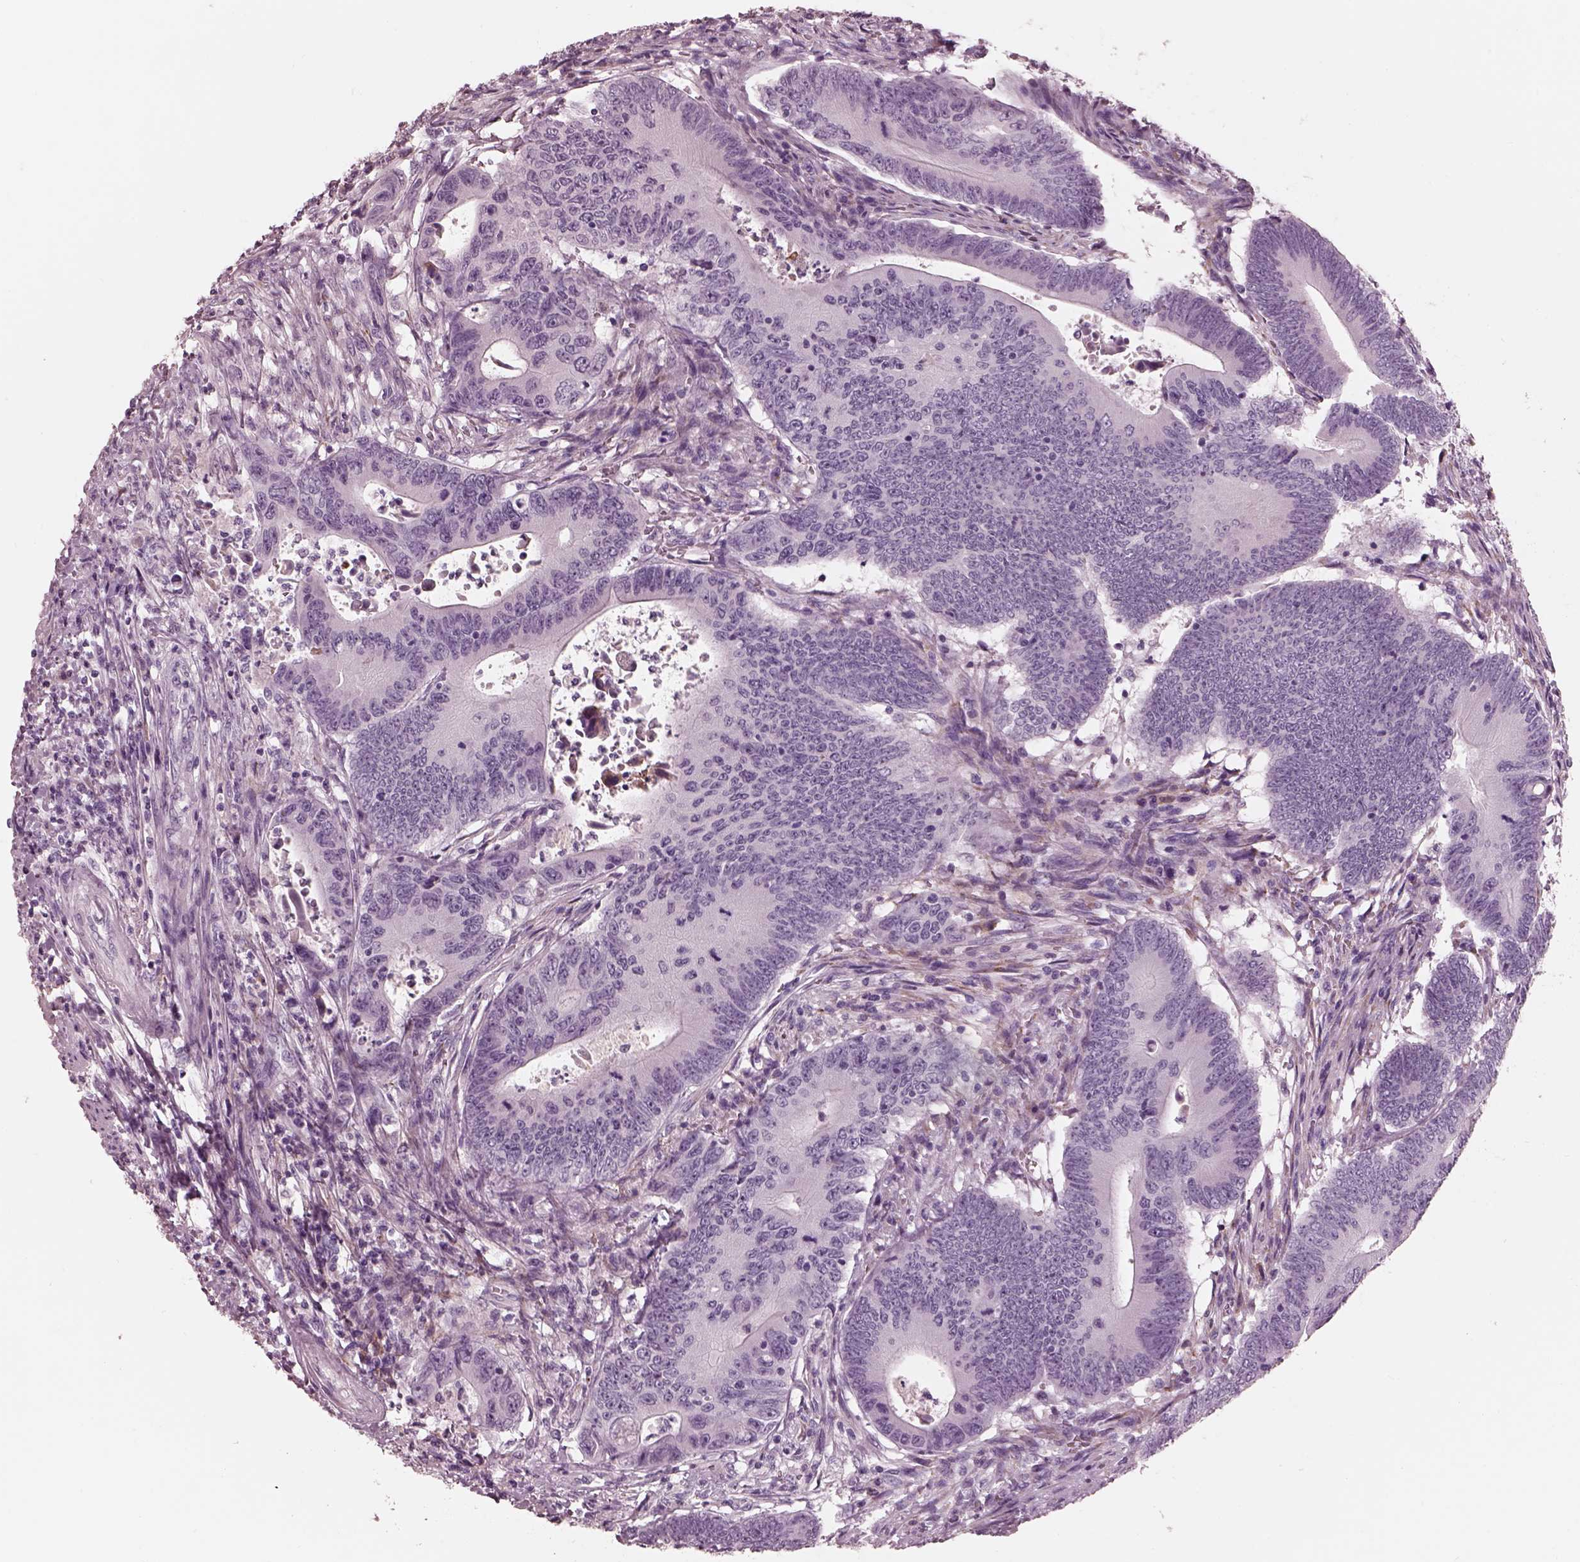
{"staining": {"intensity": "negative", "quantity": "none", "location": "none"}, "tissue": "colorectal cancer", "cell_type": "Tumor cells", "image_type": "cancer", "snomed": [{"axis": "morphology", "description": "Adenocarcinoma, NOS"}, {"axis": "topography", "description": "Colon"}], "caption": "This is a image of immunohistochemistry (IHC) staining of colorectal cancer, which shows no positivity in tumor cells. (DAB (3,3'-diaminobenzidine) immunohistochemistry (IHC) with hematoxylin counter stain).", "gene": "CADM2", "patient": {"sex": "female", "age": 90}}